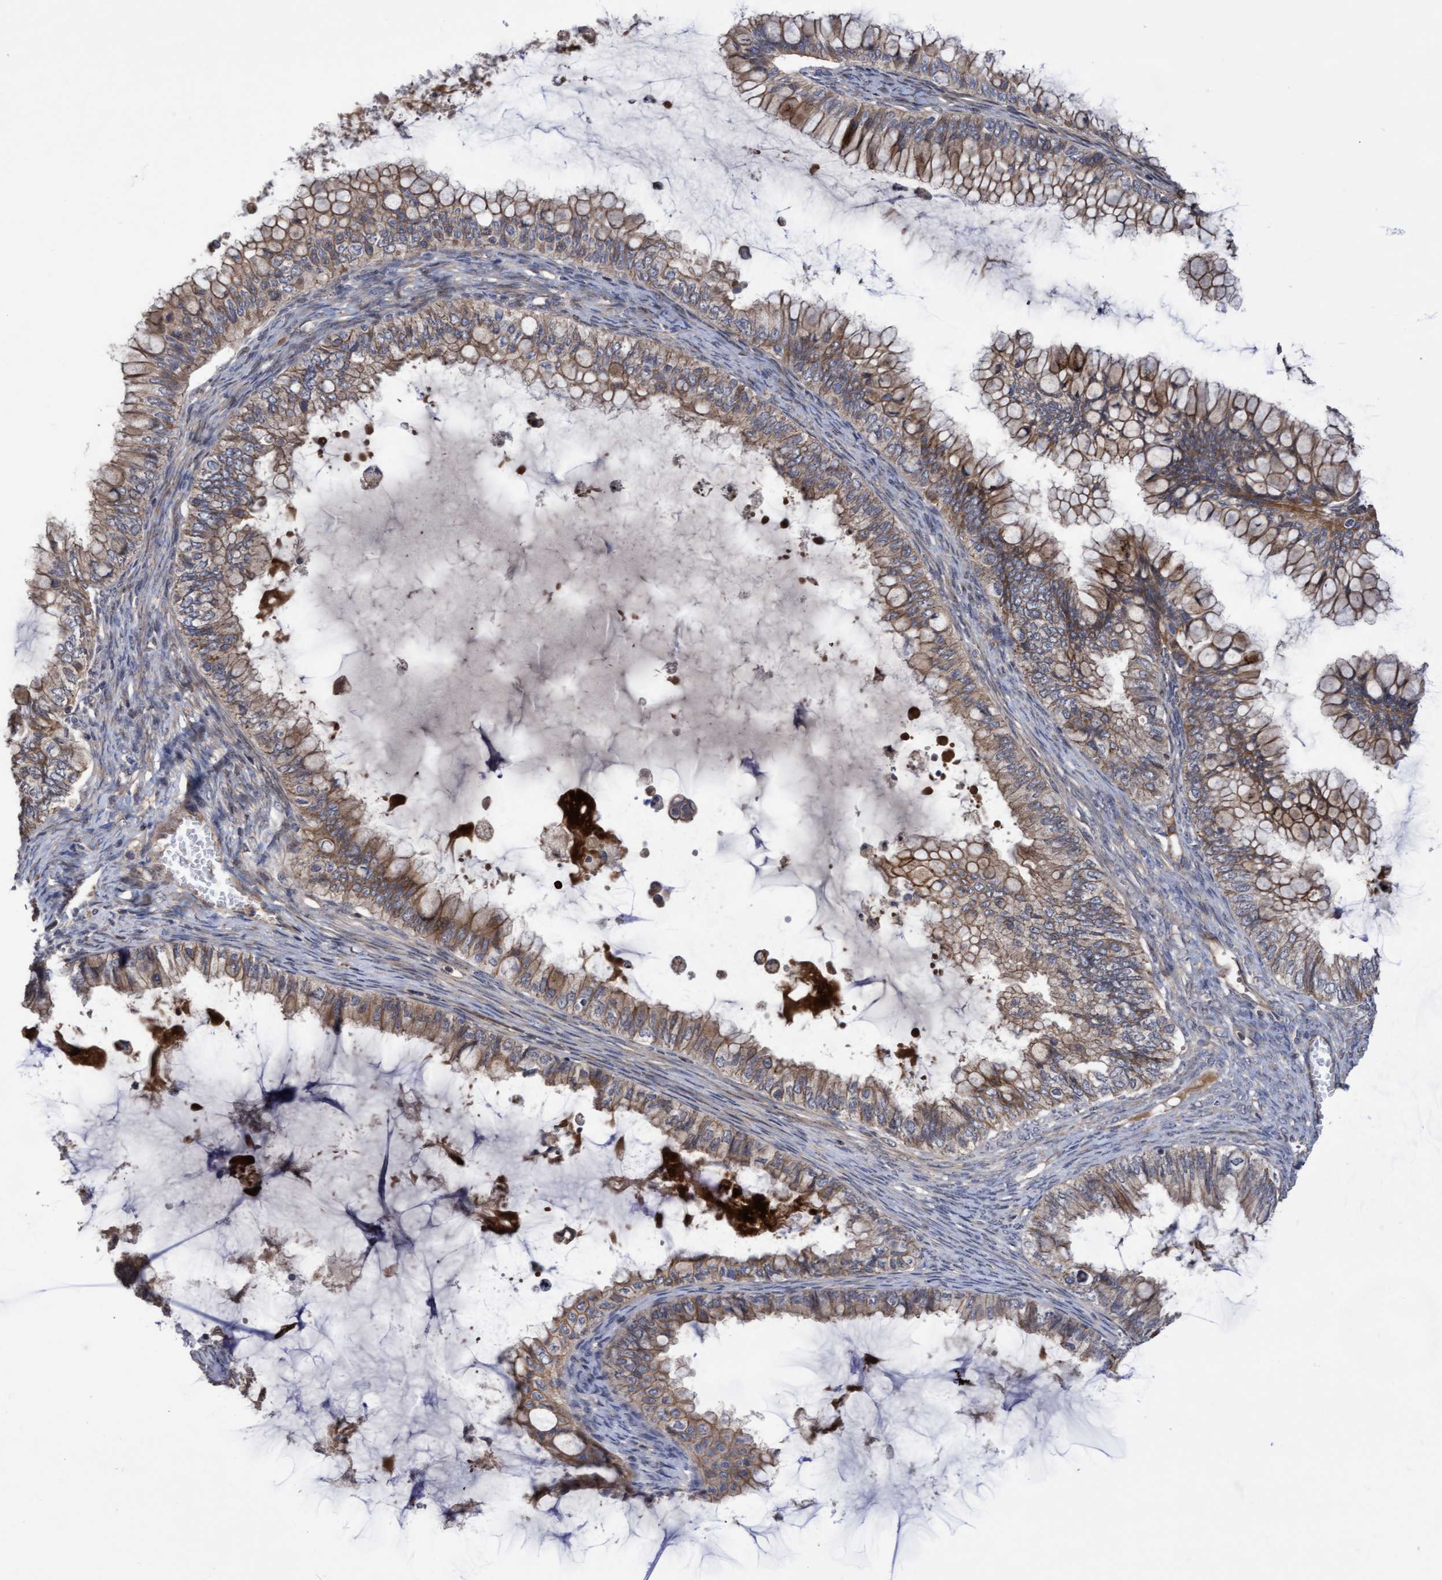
{"staining": {"intensity": "moderate", "quantity": "25%-75%", "location": "cytoplasmic/membranous"}, "tissue": "ovarian cancer", "cell_type": "Tumor cells", "image_type": "cancer", "snomed": [{"axis": "morphology", "description": "Cystadenocarcinoma, mucinous, NOS"}, {"axis": "topography", "description": "Ovary"}], "caption": "There is medium levels of moderate cytoplasmic/membranous staining in tumor cells of ovarian cancer, as demonstrated by immunohistochemical staining (brown color).", "gene": "COBL", "patient": {"sex": "female", "age": 80}}